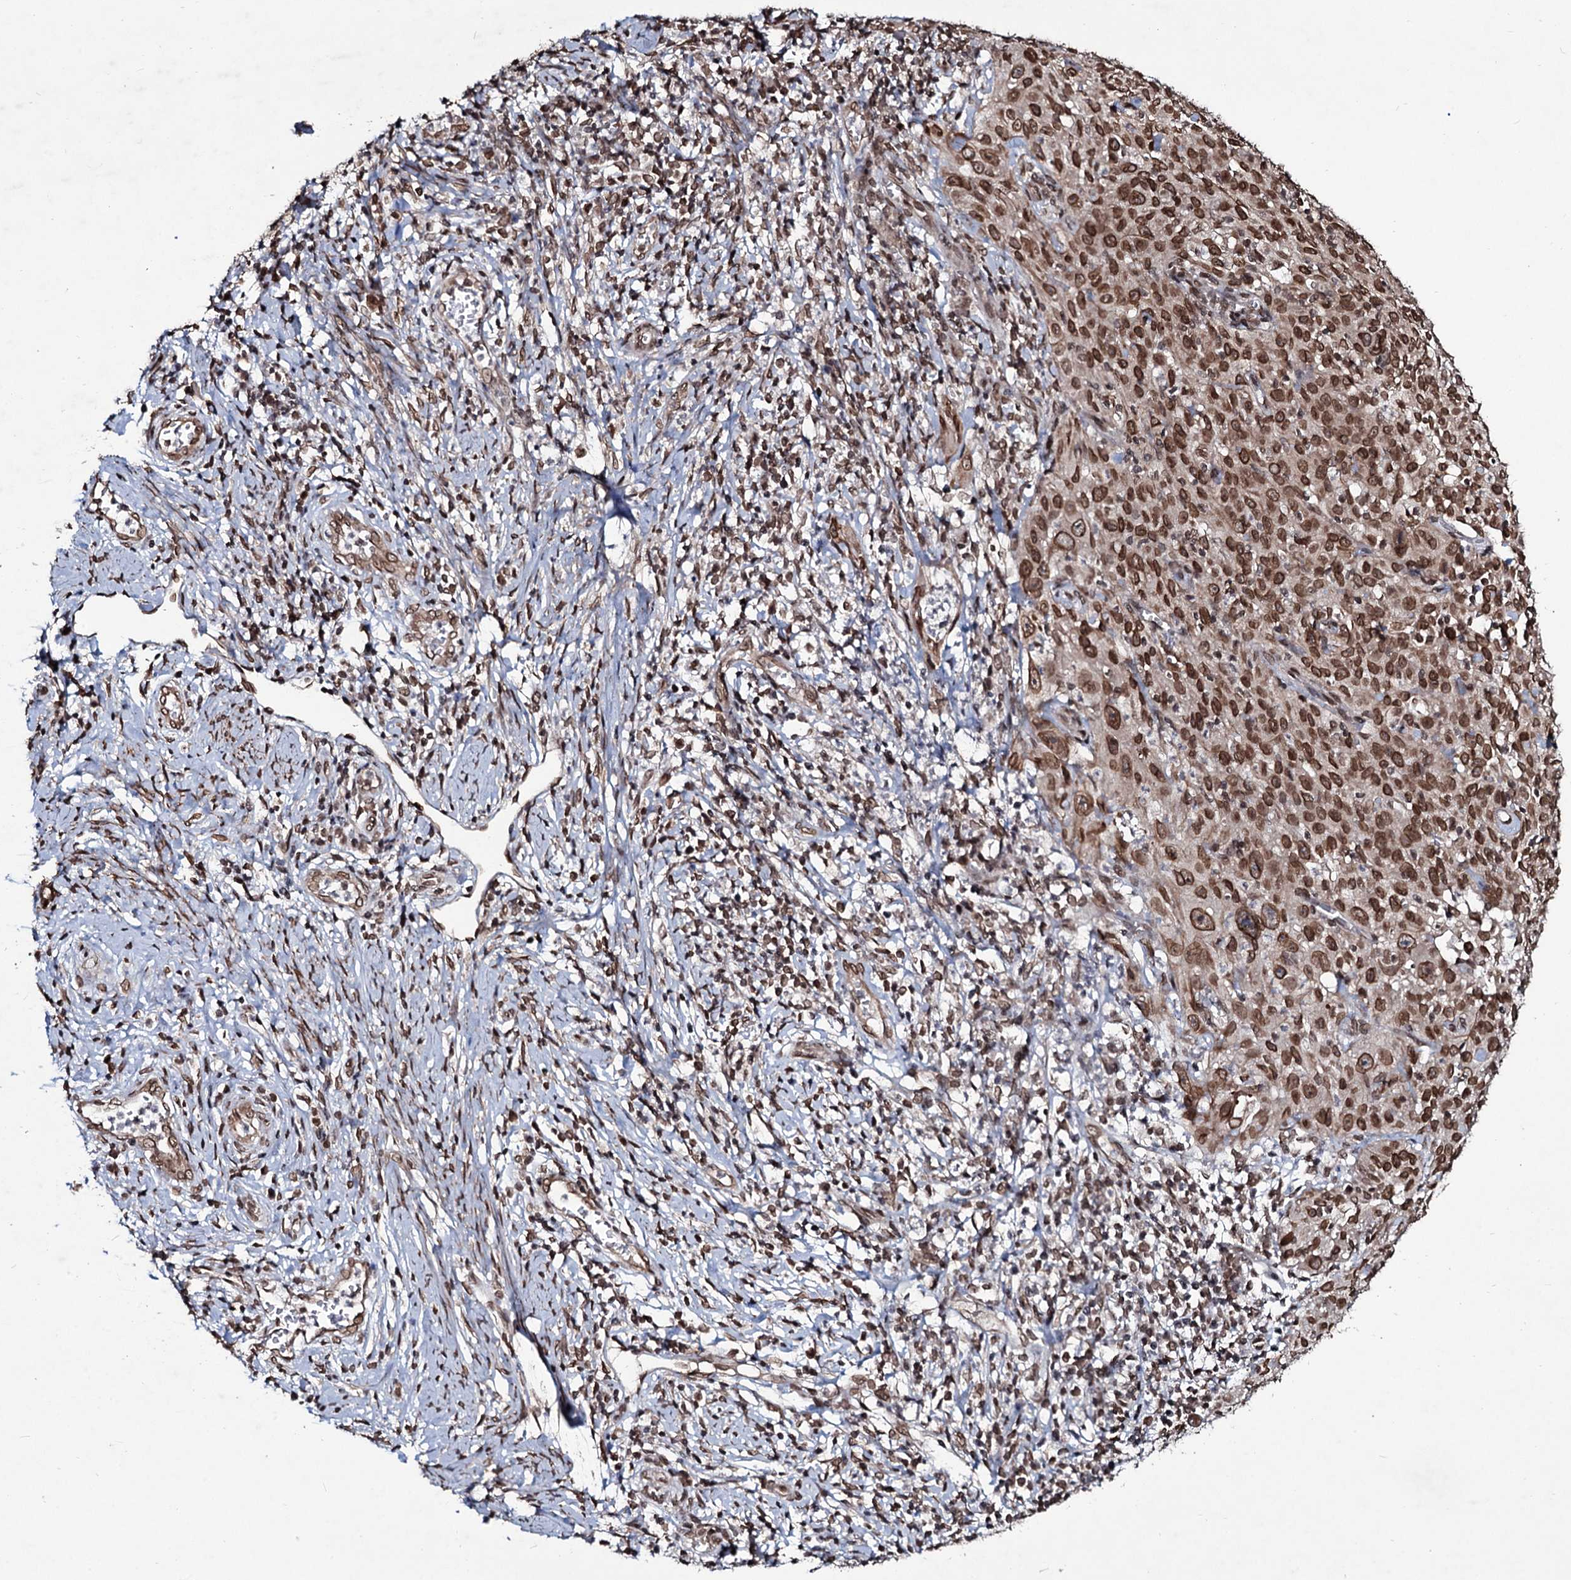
{"staining": {"intensity": "moderate", "quantity": ">75%", "location": "cytoplasmic/membranous,nuclear"}, "tissue": "cervical cancer", "cell_type": "Tumor cells", "image_type": "cancer", "snomed": [{"axis": "morphology", "description": "Squamous cell carcinoma, NOS"}, {"axis": "topography", "description": "Cervix"}], "caption": "Cervical cancer stained for a protein reveals moderate cytoplasmic/membranous and nuclear positivity in tumor cells. Immunohistochemistry stains the protein in brown and the nuclei are stained blue.", "gene": "RNF6", "patient": {"sex": "female", "age": 31}}